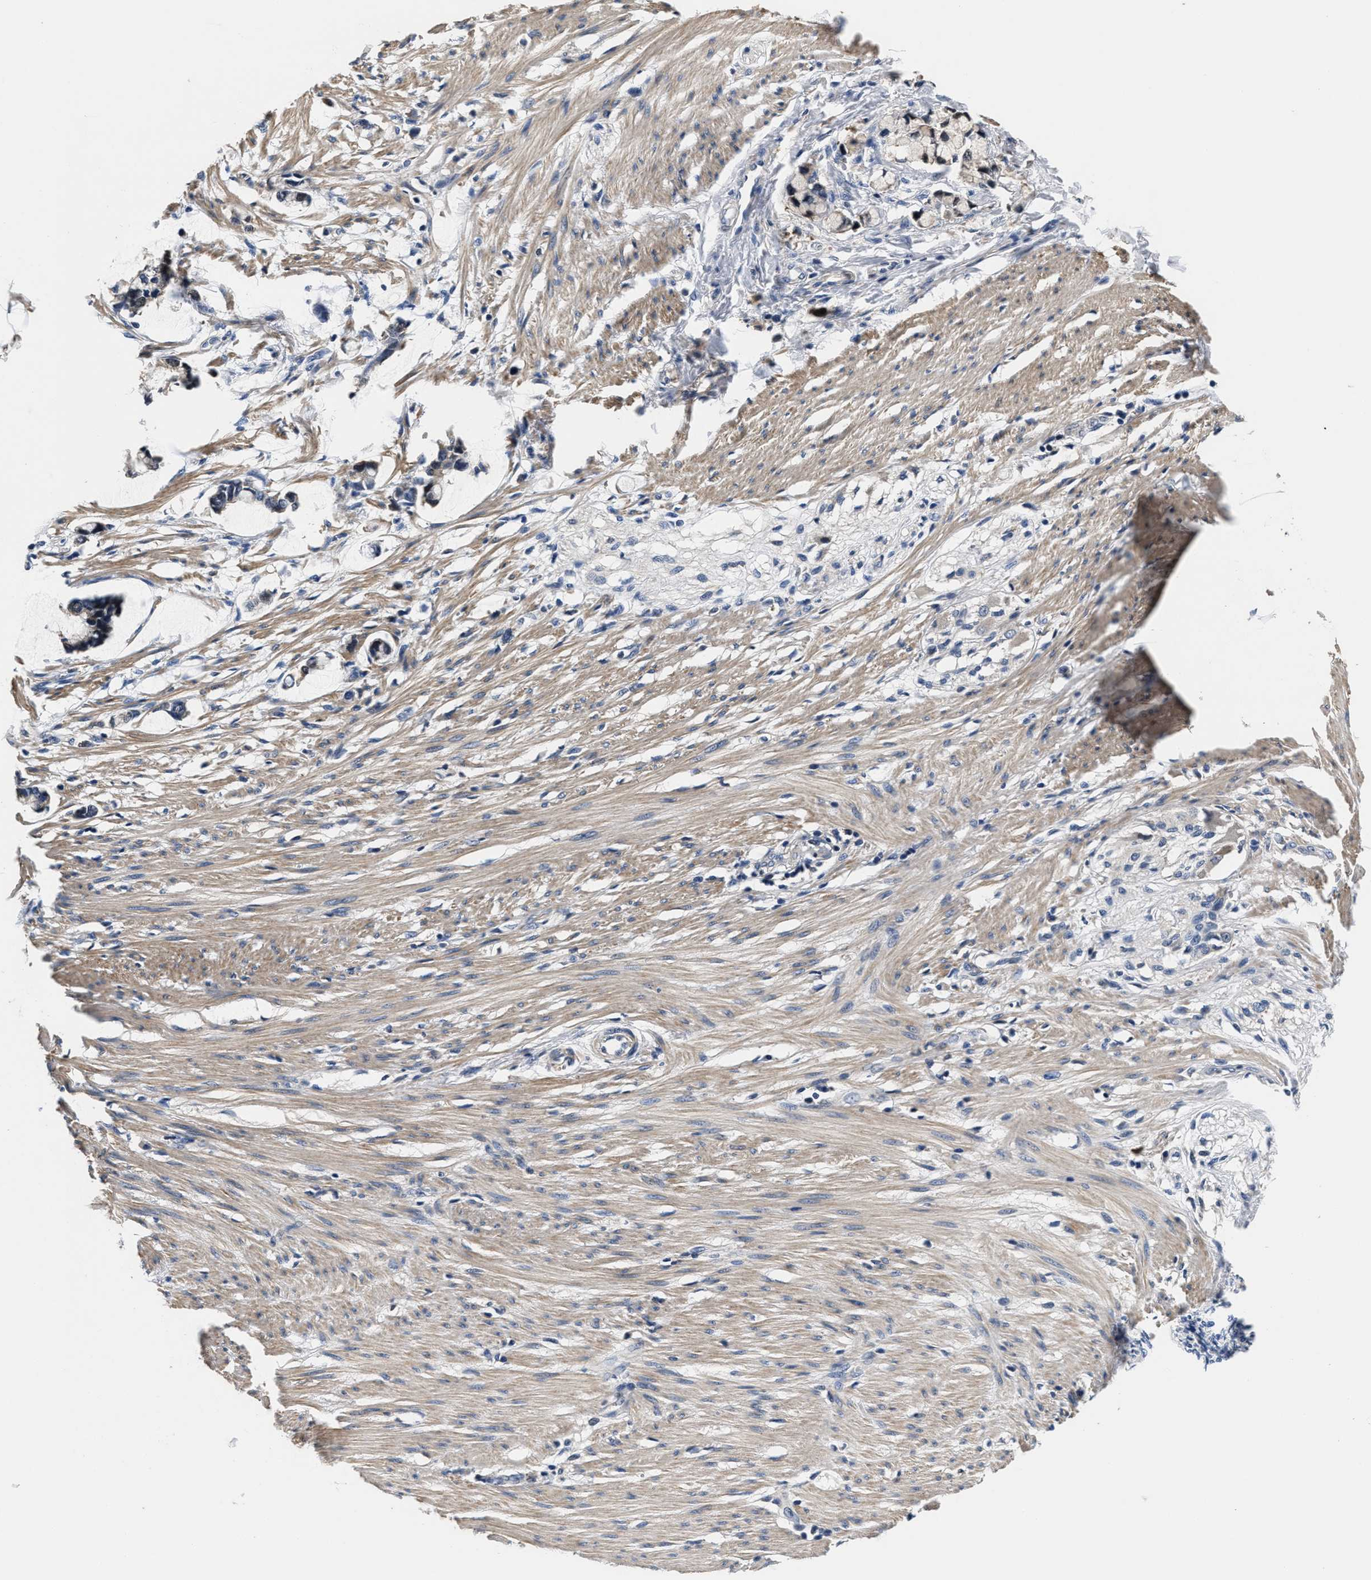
{"staining": {"intensity": "weak", "quantity": ">75%", "location": "cytoplasmic/membranous"}, "tissue": "smooth muscle", "cell_type": "Smooth muscle cells", "image_type": "normal", "snomed": [{"axis": "morphology", "description": "Normal tissue, NOS"}, {"axis": "morphology", "description": "Adenocarcinoma, NOS"}, {"axis": "topography", "description": "Smooth muscle"}, {"axis": "topography", "description": "Colon"}], "caption": "An immunohistochemistry image of unremarkable tissue is shown. Protein staining in brown labels weak cytoplasmic/membranous positivity in smooth muscle within smooth muscle cells. (brown staining indicates protein expression, while blue staining denotes nuclei).", "gene": "ANKIB1", "patient": {"sex": "male", "age": 14}}